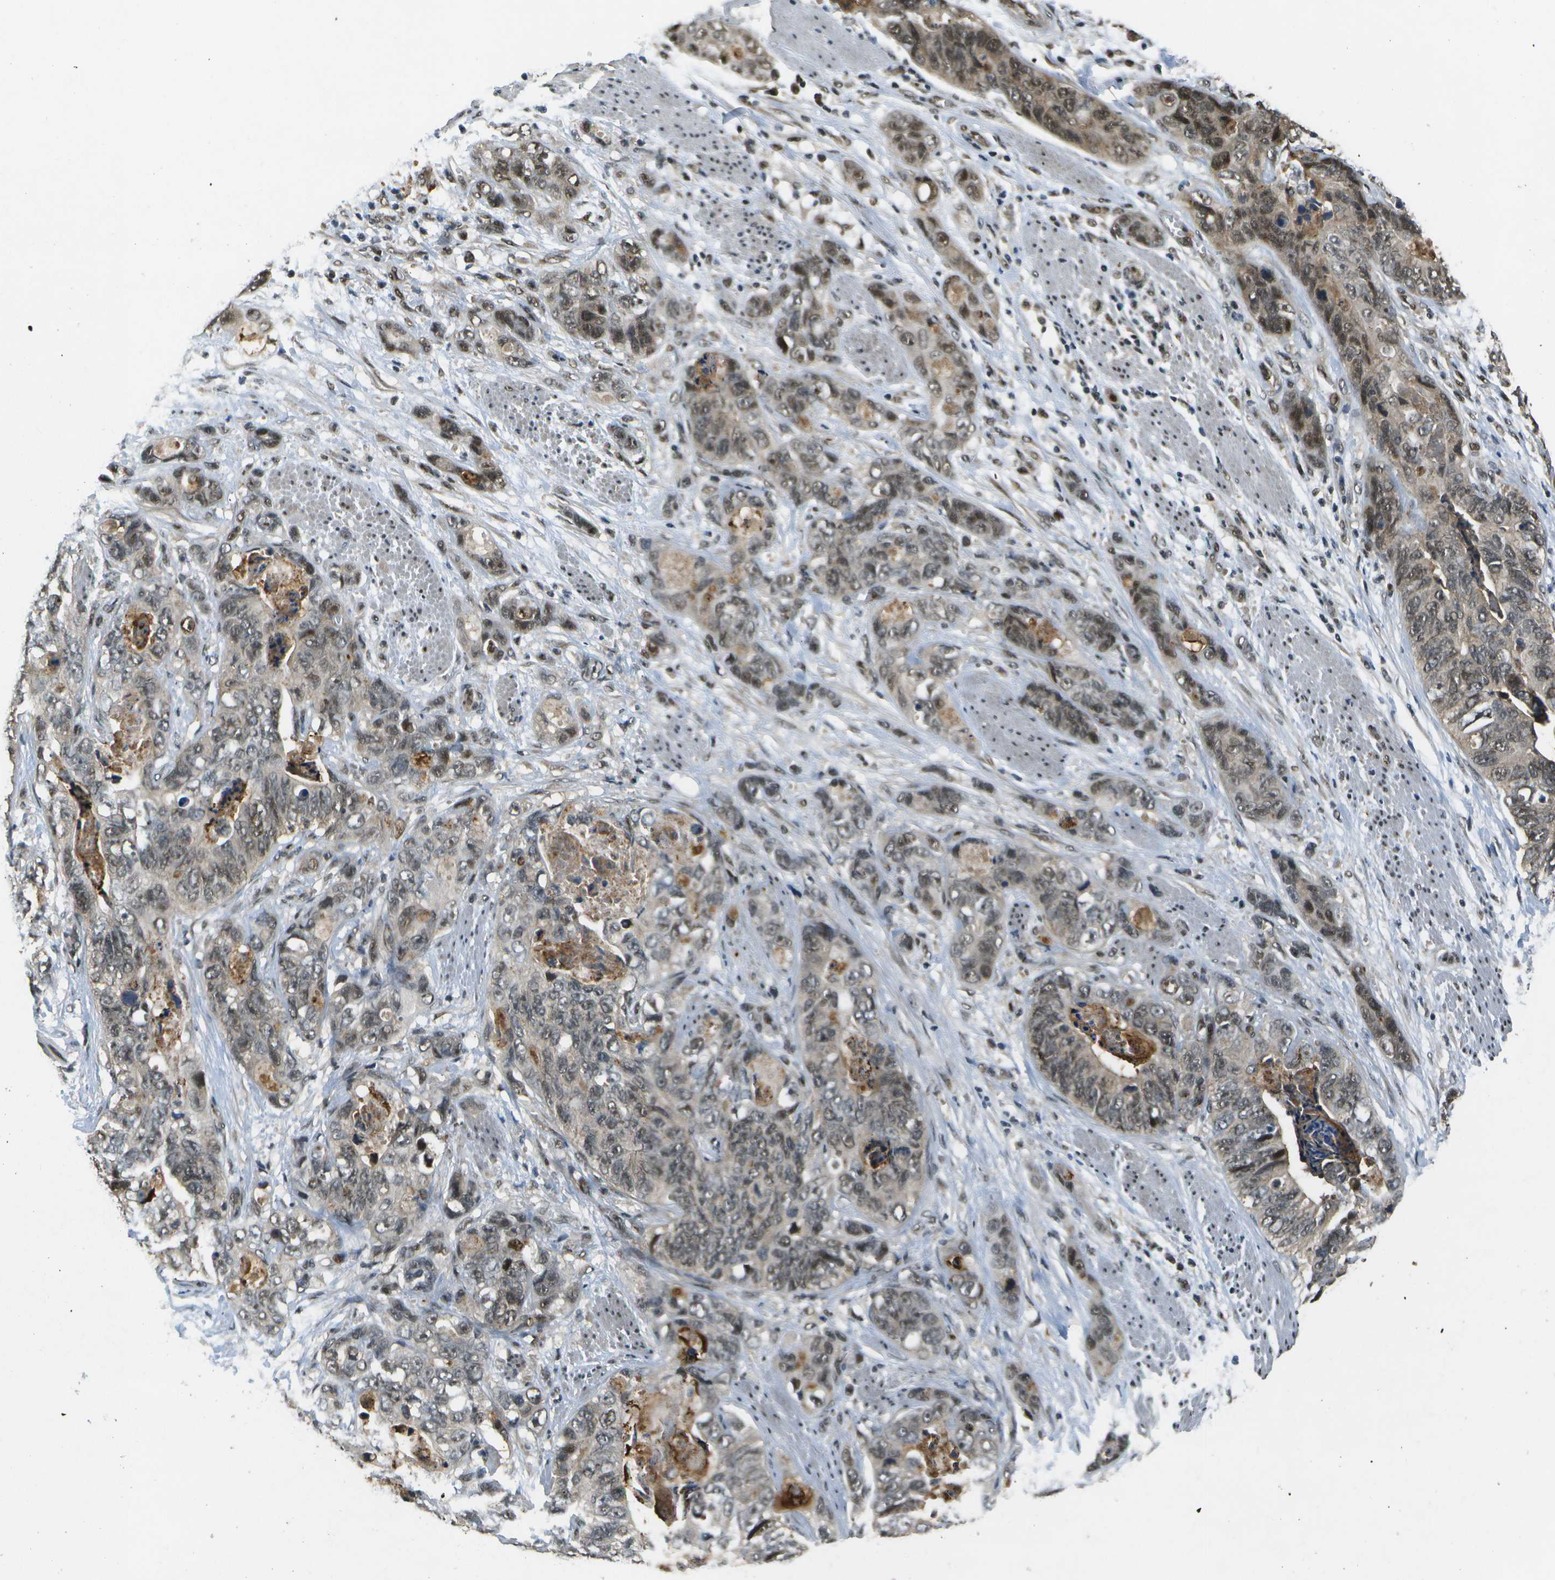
{"staining": {"intensity": "moderate", "quantity": "25%-75%", "location": "cytoplasmic/membranous,nuclear"}, "tissue": "stomach cancer", "cell_type": "Tumor cells", "image_type": "cancer", "snomed": [{"axis": "morphology", "description": "Adenocarcinoma, NOS"}, {"axis": "topography", "description": "Stomach"}], "caption": "Adenocarcinoma (stomach) stained for a protein shows moderate cytoplasmic/membranous and nuclear positivity in tumor cells.", "gene": "GANC", "patient": {"sex": "female", "age": 89}}